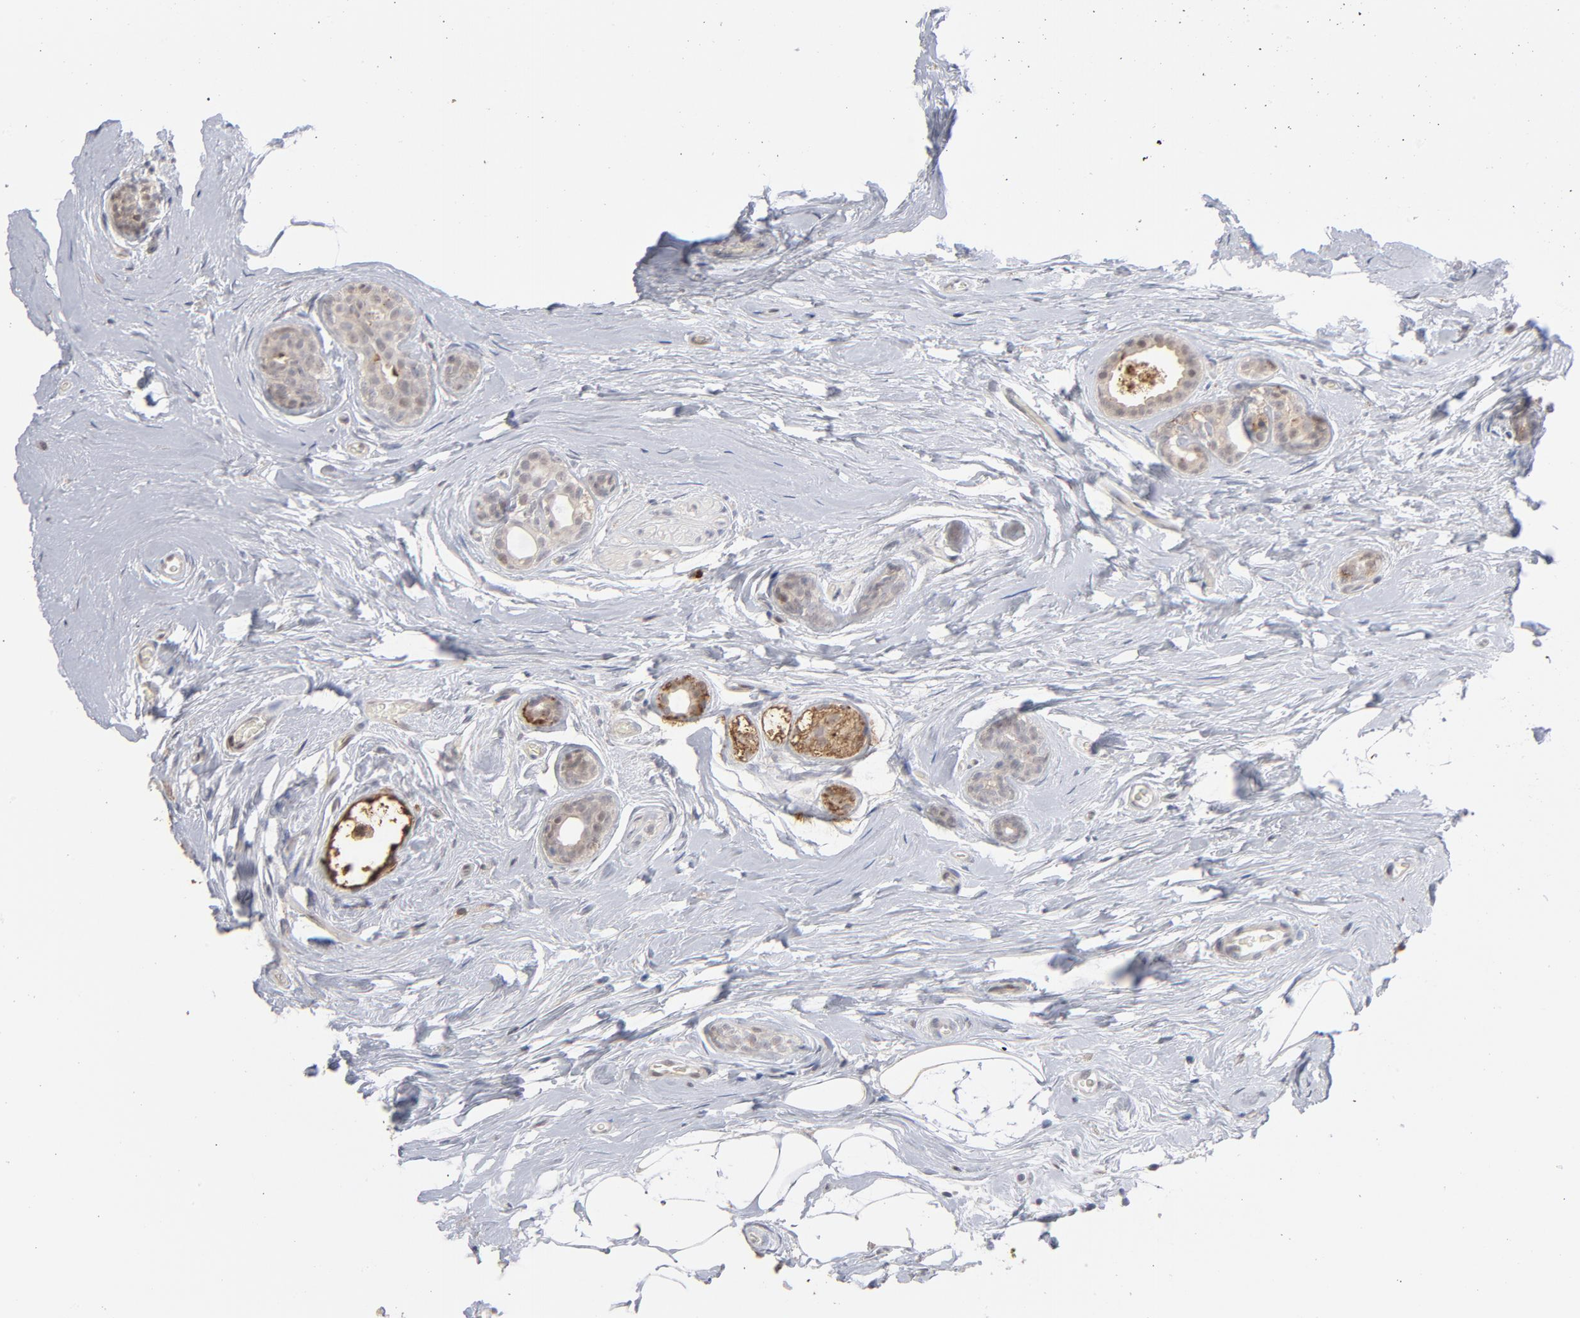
{"staining": {"intensity": "weak", "quantity": ">75%", "location": "cytoplasmic/membranous,nuclear"}, "tissue": "breast cancer", "cell_type": "Tumor cells", "image_type": "cancer", "snomed": [{"axis": "morphology", "description": "Lobular carcinoma"}, {"axis": "topography", "description": "Breast"}], "caption": "A brown stain shows weak cytoplasmic/membranous and nuclear positivity of a protein in breast cancer (lobular carcinoma) tumor cells.", "gene": "PNMA1", "patient": {"sex": "female", "age": 60}}